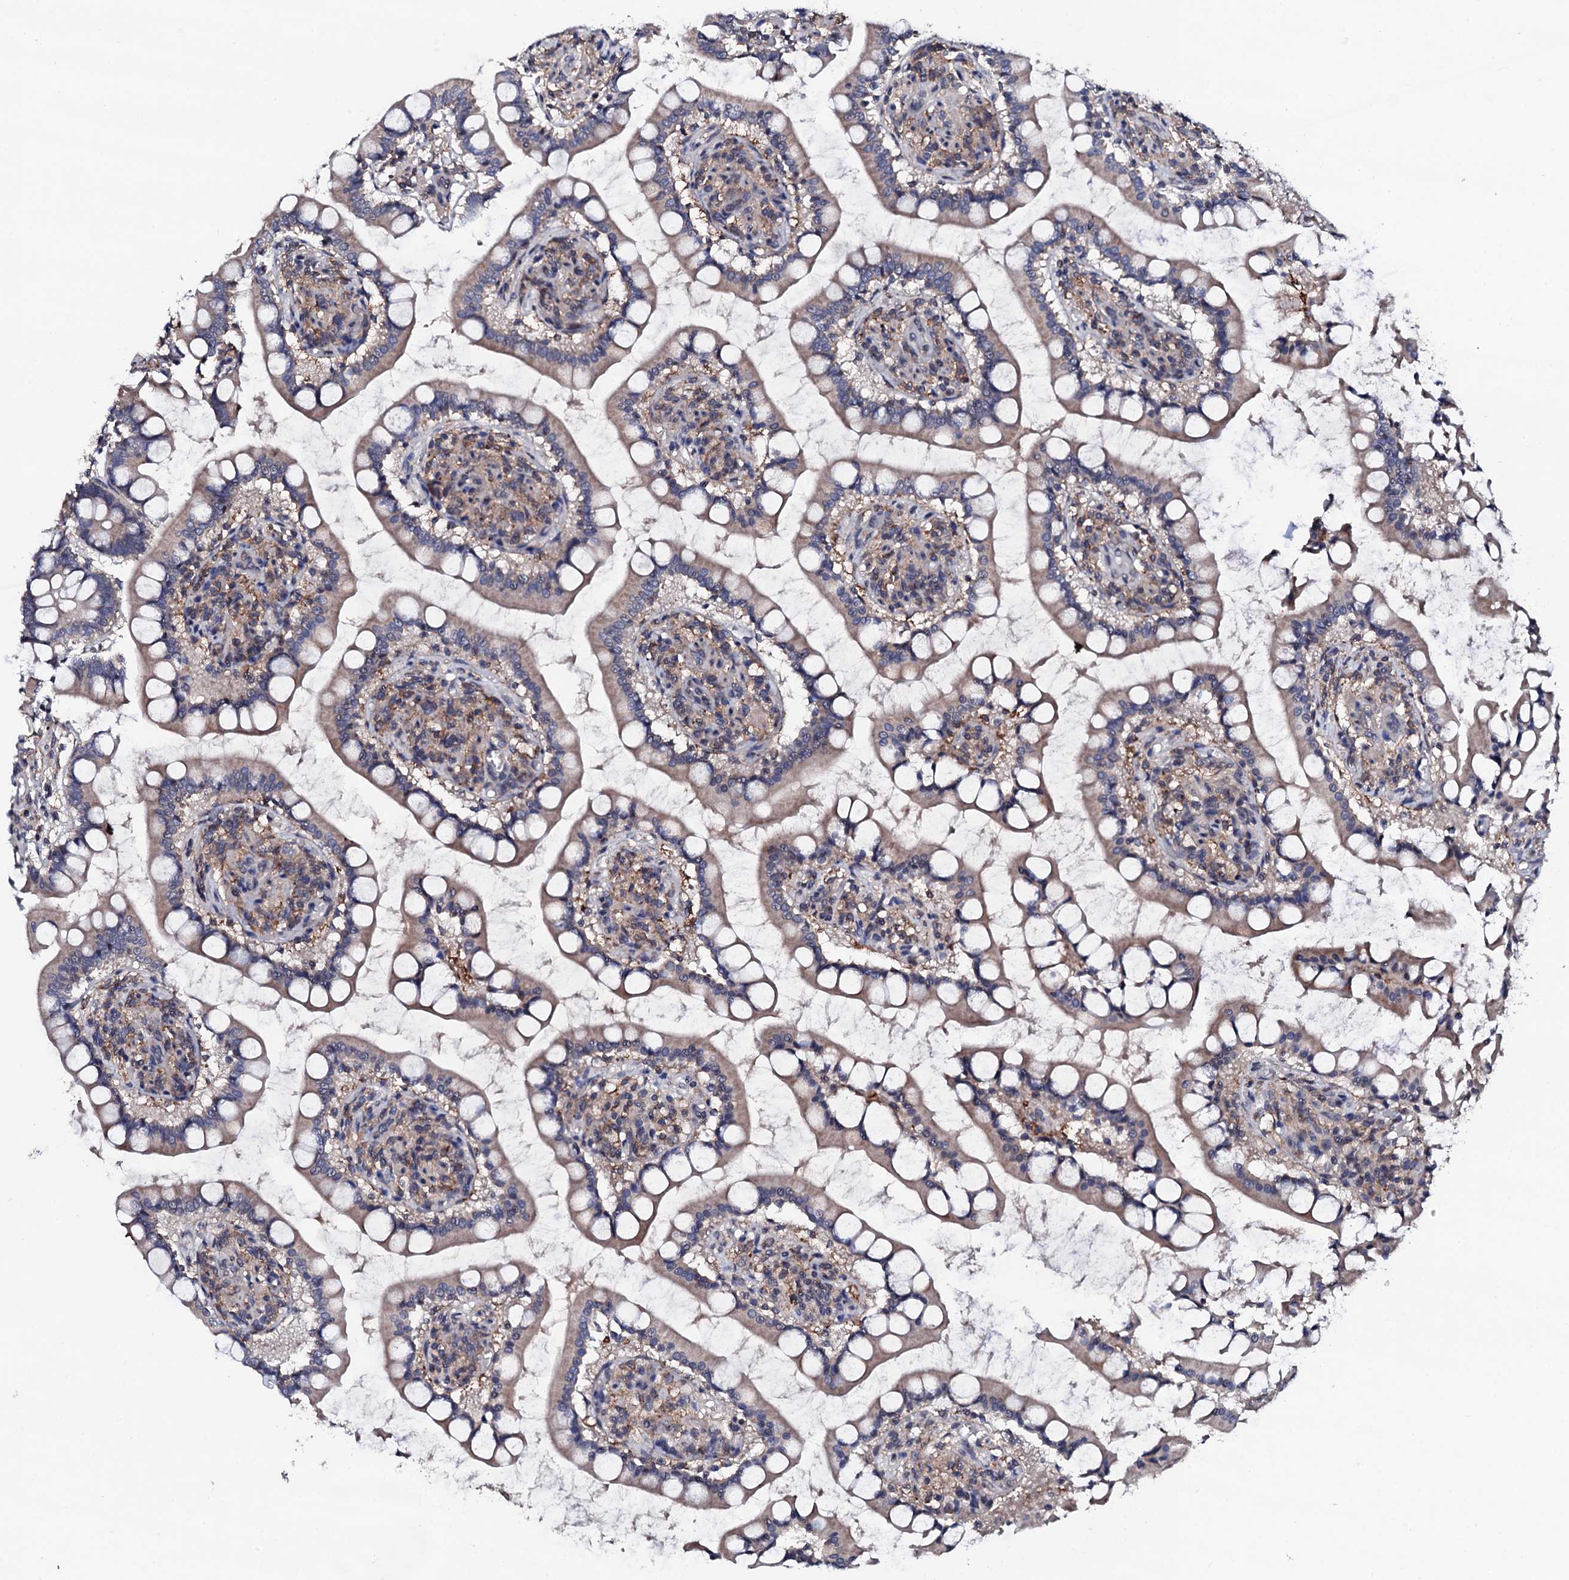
{"staining": {"intensity": "moderate", "quantity": "25%-75%", "location": "cytoplasmic/membranous"}, "tissue": "small intestine", "cell_type": "Glandular cells", "image_type": "normal", "snomed": [{"axis": "morphology", "description": "Normal tissue, NOS"}, {"axis": "topography", "description": "Small intestine"}], "caption": "Immunohistochemical staining of benign small intestine reveals moderate cytoplasmic/membranous protein positivity in about 25%-75% of glandular cells. (IHC, brightfield microscopy, high magnification).", "gene": "EDC3", "patient": {"sex": "male", "age": 52}}